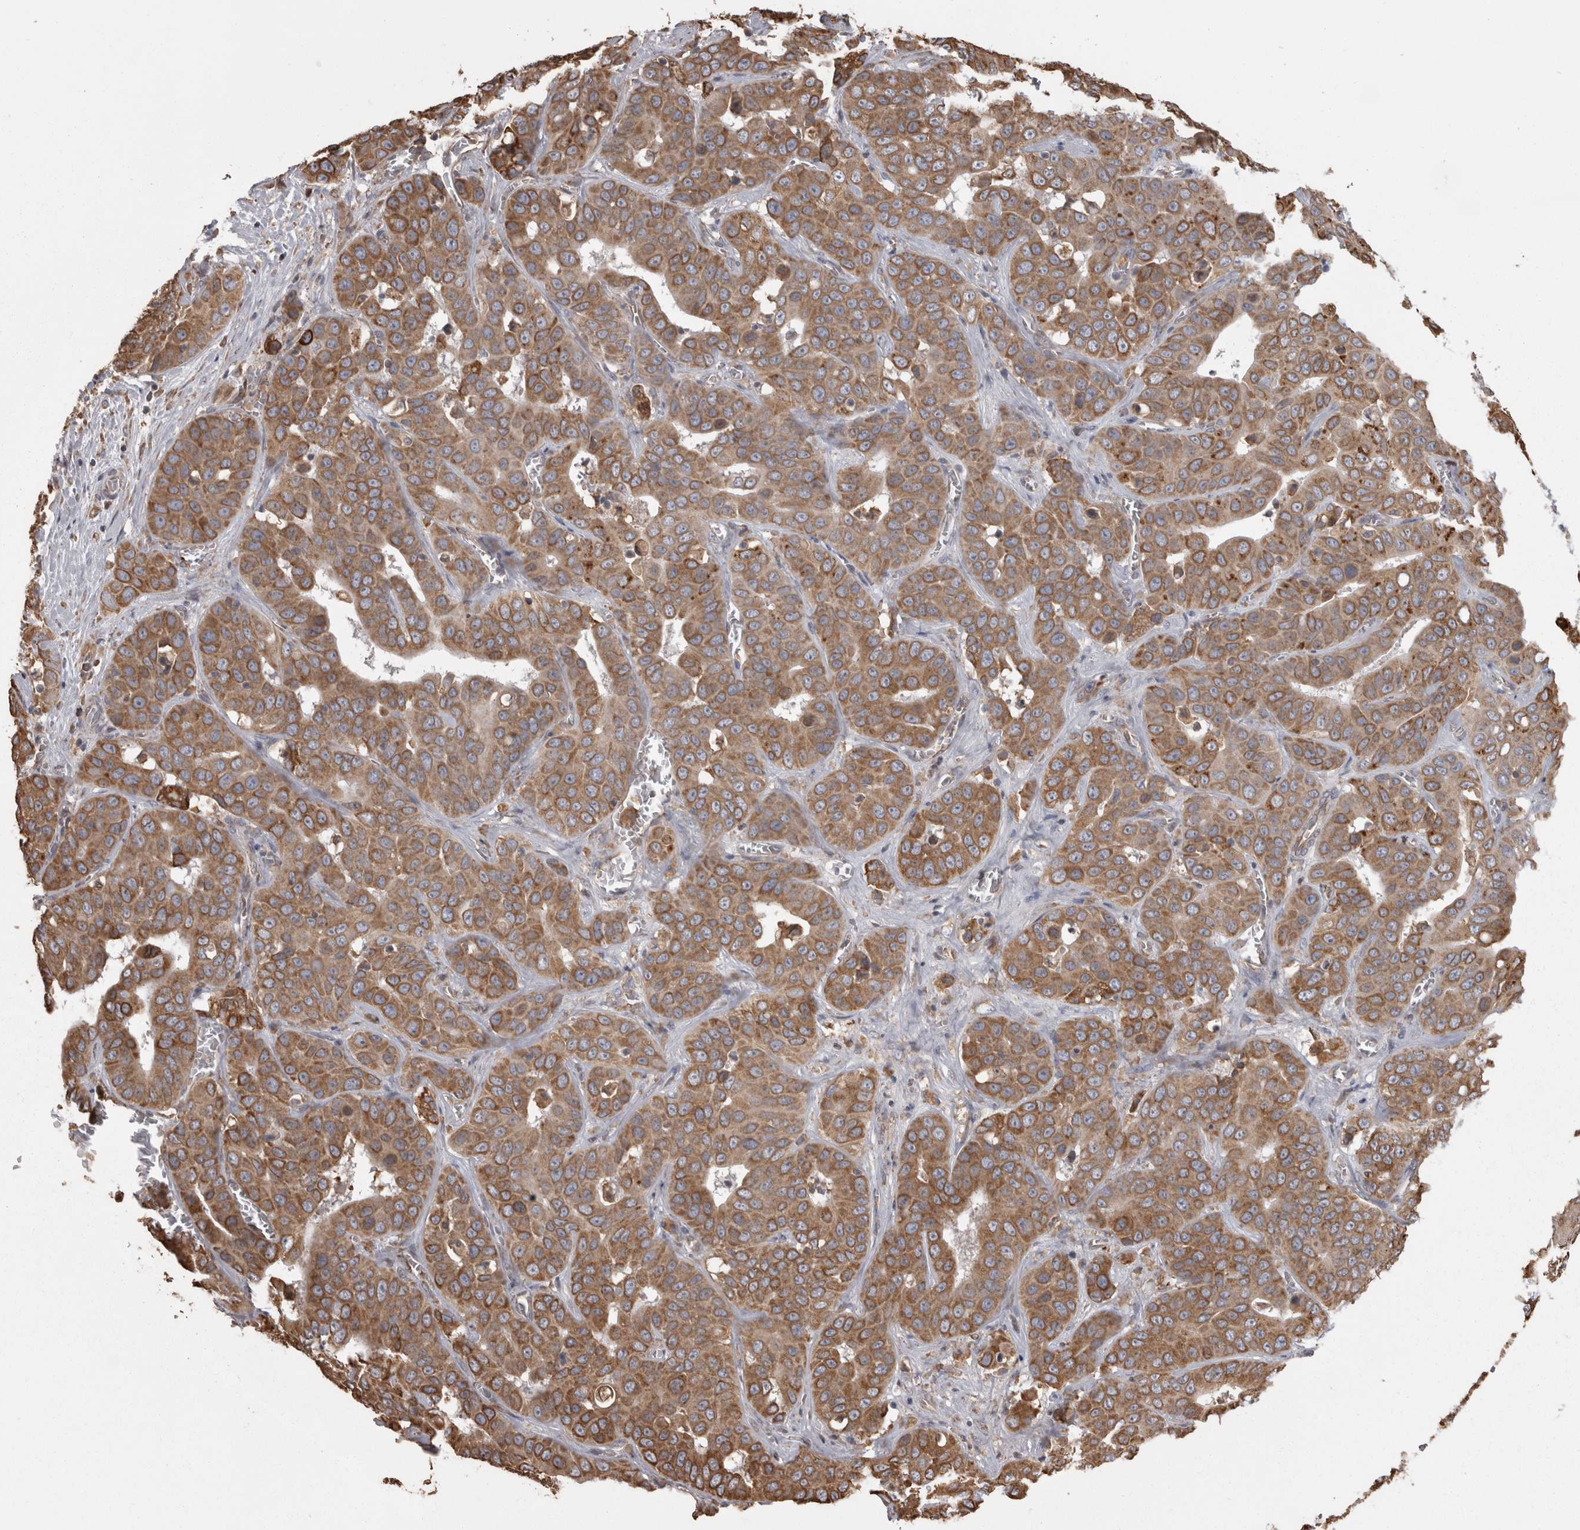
{"staining": {"intensity": "moderate", "quantity": ">75%", "location": "cytoplasmic/membranous"}, "tissue": "liver cancer", "cell_type": "Tumor cells", "image_type": "cancer", "snomed": [{"axis": "morphology", "description": "Cholangiocarcinoma"}, {"axis": "topography", "description": "Liver"}], "caption": "Human liver cholangiocarcinoma stained with a protein marker displays moderate staining in tumor cells.", "gene": "PON2", "patient": {"sex": "female", "age": 52}}